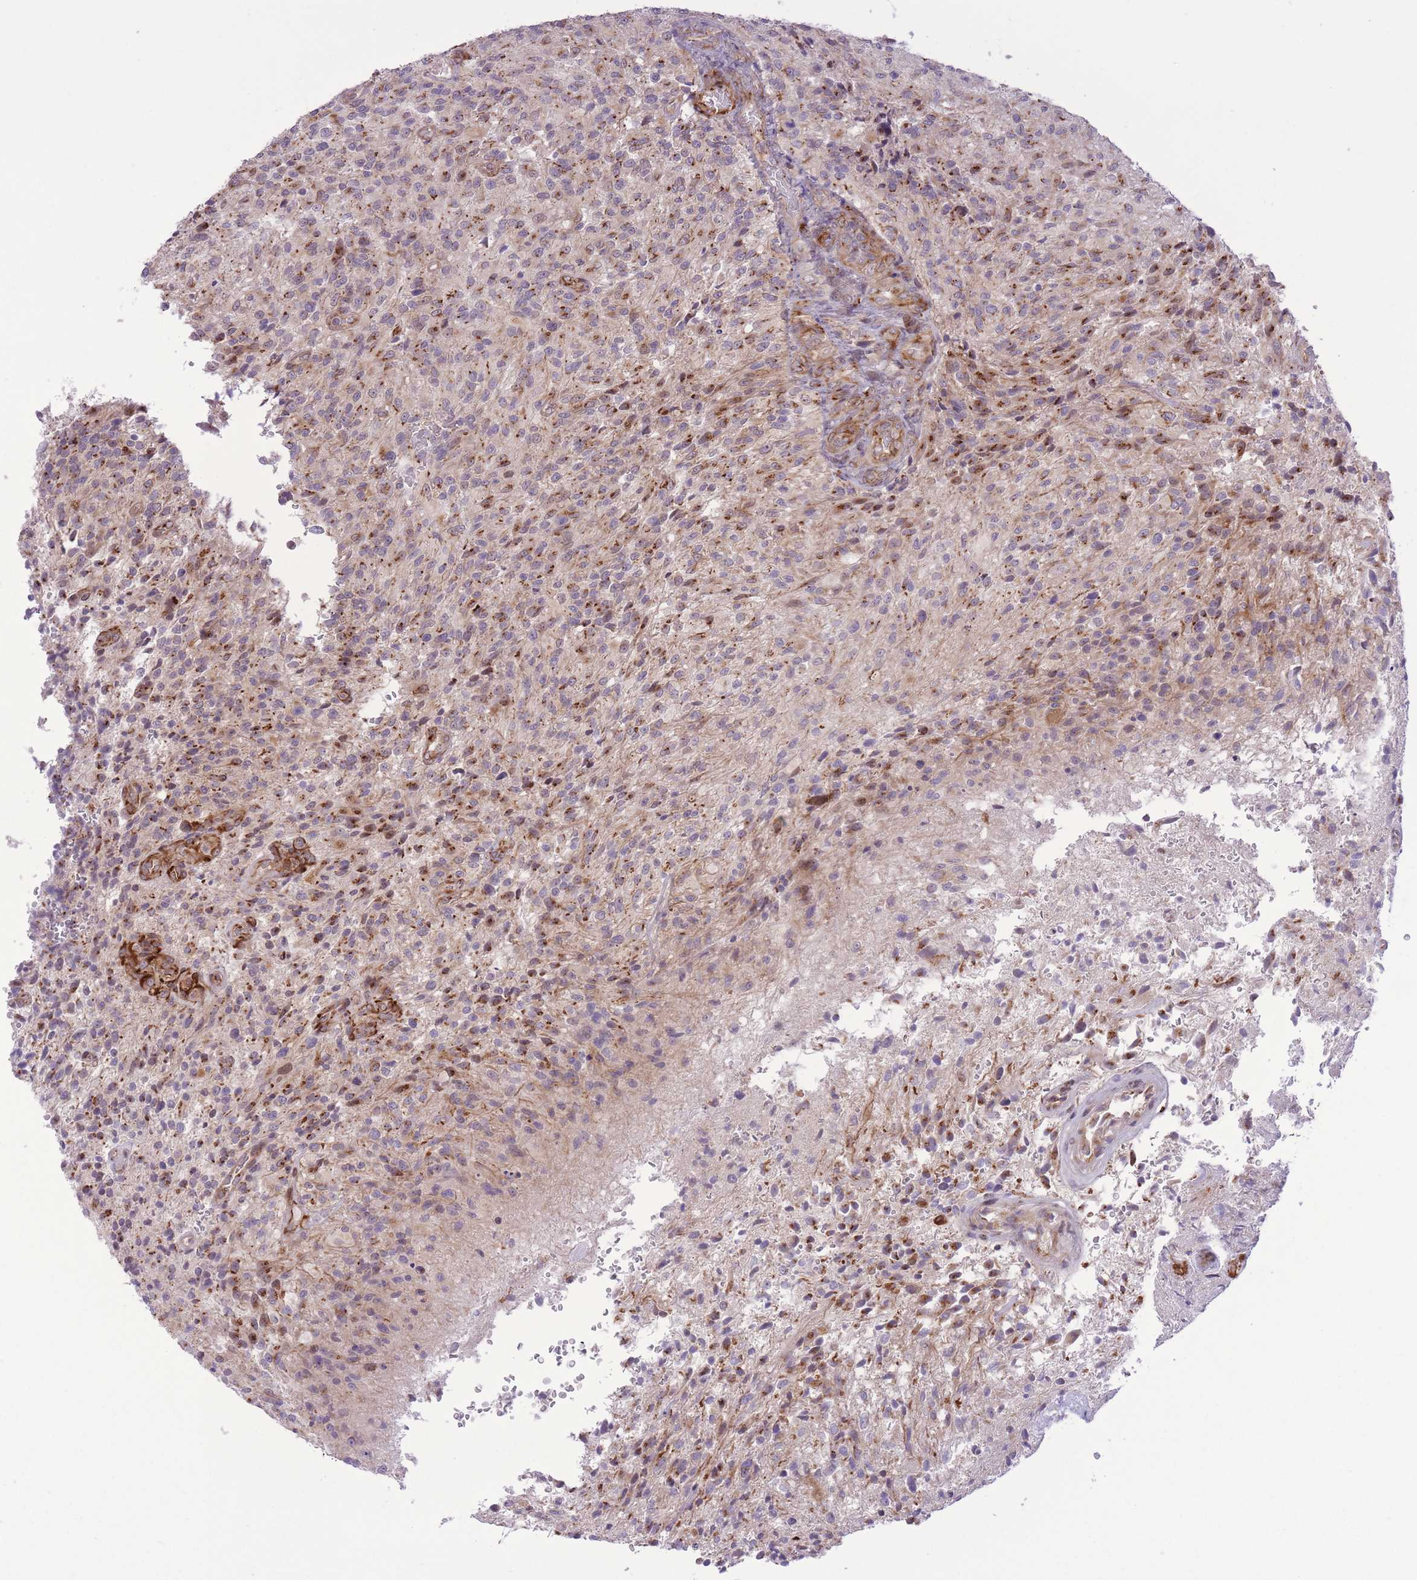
{"staining": {"intensity": "strong", "quantity": "25%-75%", "location": "cytoplasmic/membranous"}, "tissue": "glioma", "cell_type": "Tumor cells", "image_type": "cancer", "snomed": [{"axis": "morphology", "description": "Normal tissue, NOS"}, {"axis": "morphology", "description": "Glioma, malignant, High grade"}, {"axis": "topography", "description": "Cerebral cortex"}], "caption": "Glioma tissue shows strong cytoplasmic/membranous staining in about 25%-75% of tumor cells", "gene": "ZBED5", "patient": {"sex": "male", "age": 56}}